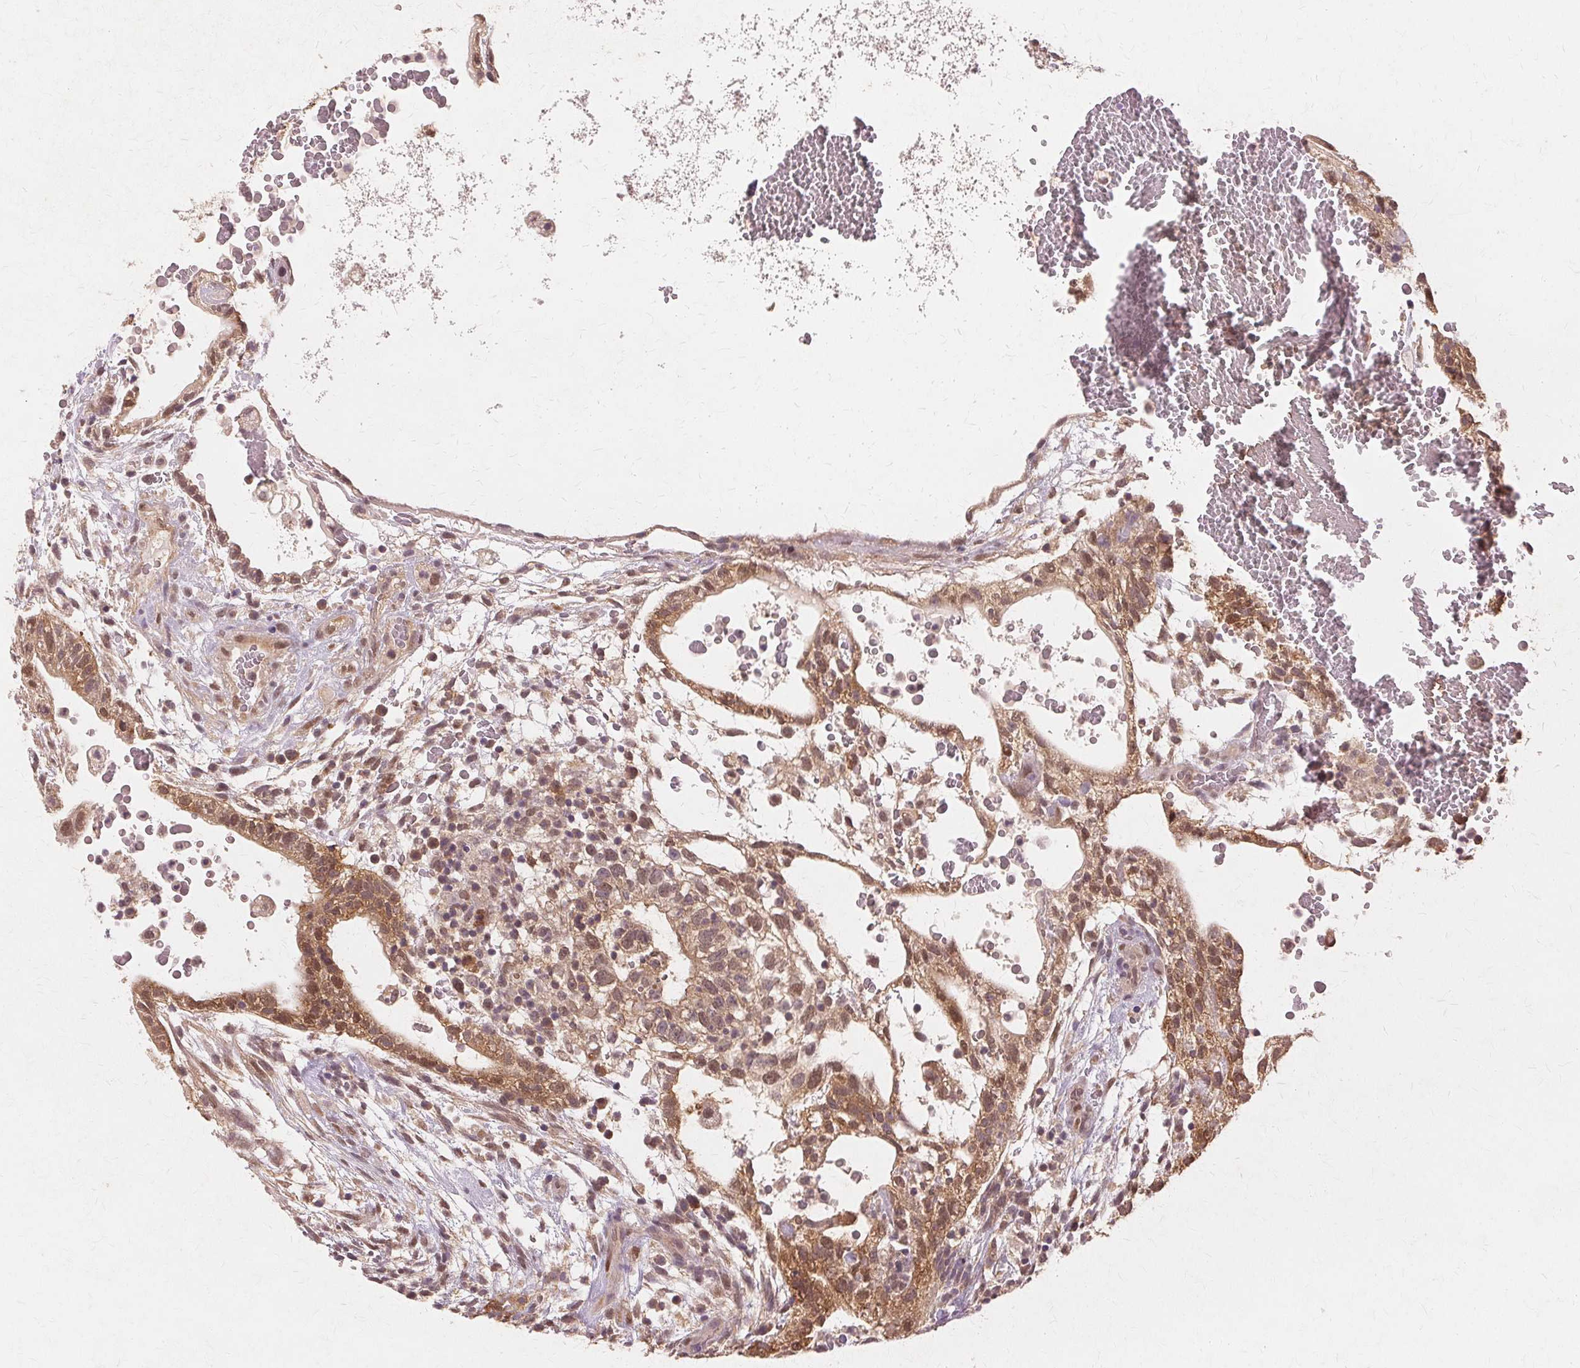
{"staining": {"intensity": "moderate", "quantity": ">75%", "location": "cytoplasmic/membranous,nuclear"}, "tissue": "testis cancer", "cell_type": "Tumor cells", "image_type": "cancer", "snomed": [{"axis": "morphology", "description": "Normal tissue, NOS"}, {"axis": "morphology", "description": "Carcinoma, Embryonal, NOS"}, {"axis": "topography", "description": "Testis"}], "caption": "Immunohistochemical staining of embryonal carcinoma (testis) displays medium levels of moderate cytoplasmic/membranous and nuclear positivity in about >75% of tumor cells. (IHC, brightfield microscopy, high magnification).", "gene": "PRMT5", "patient": {"sex": "male", "age": 32}}